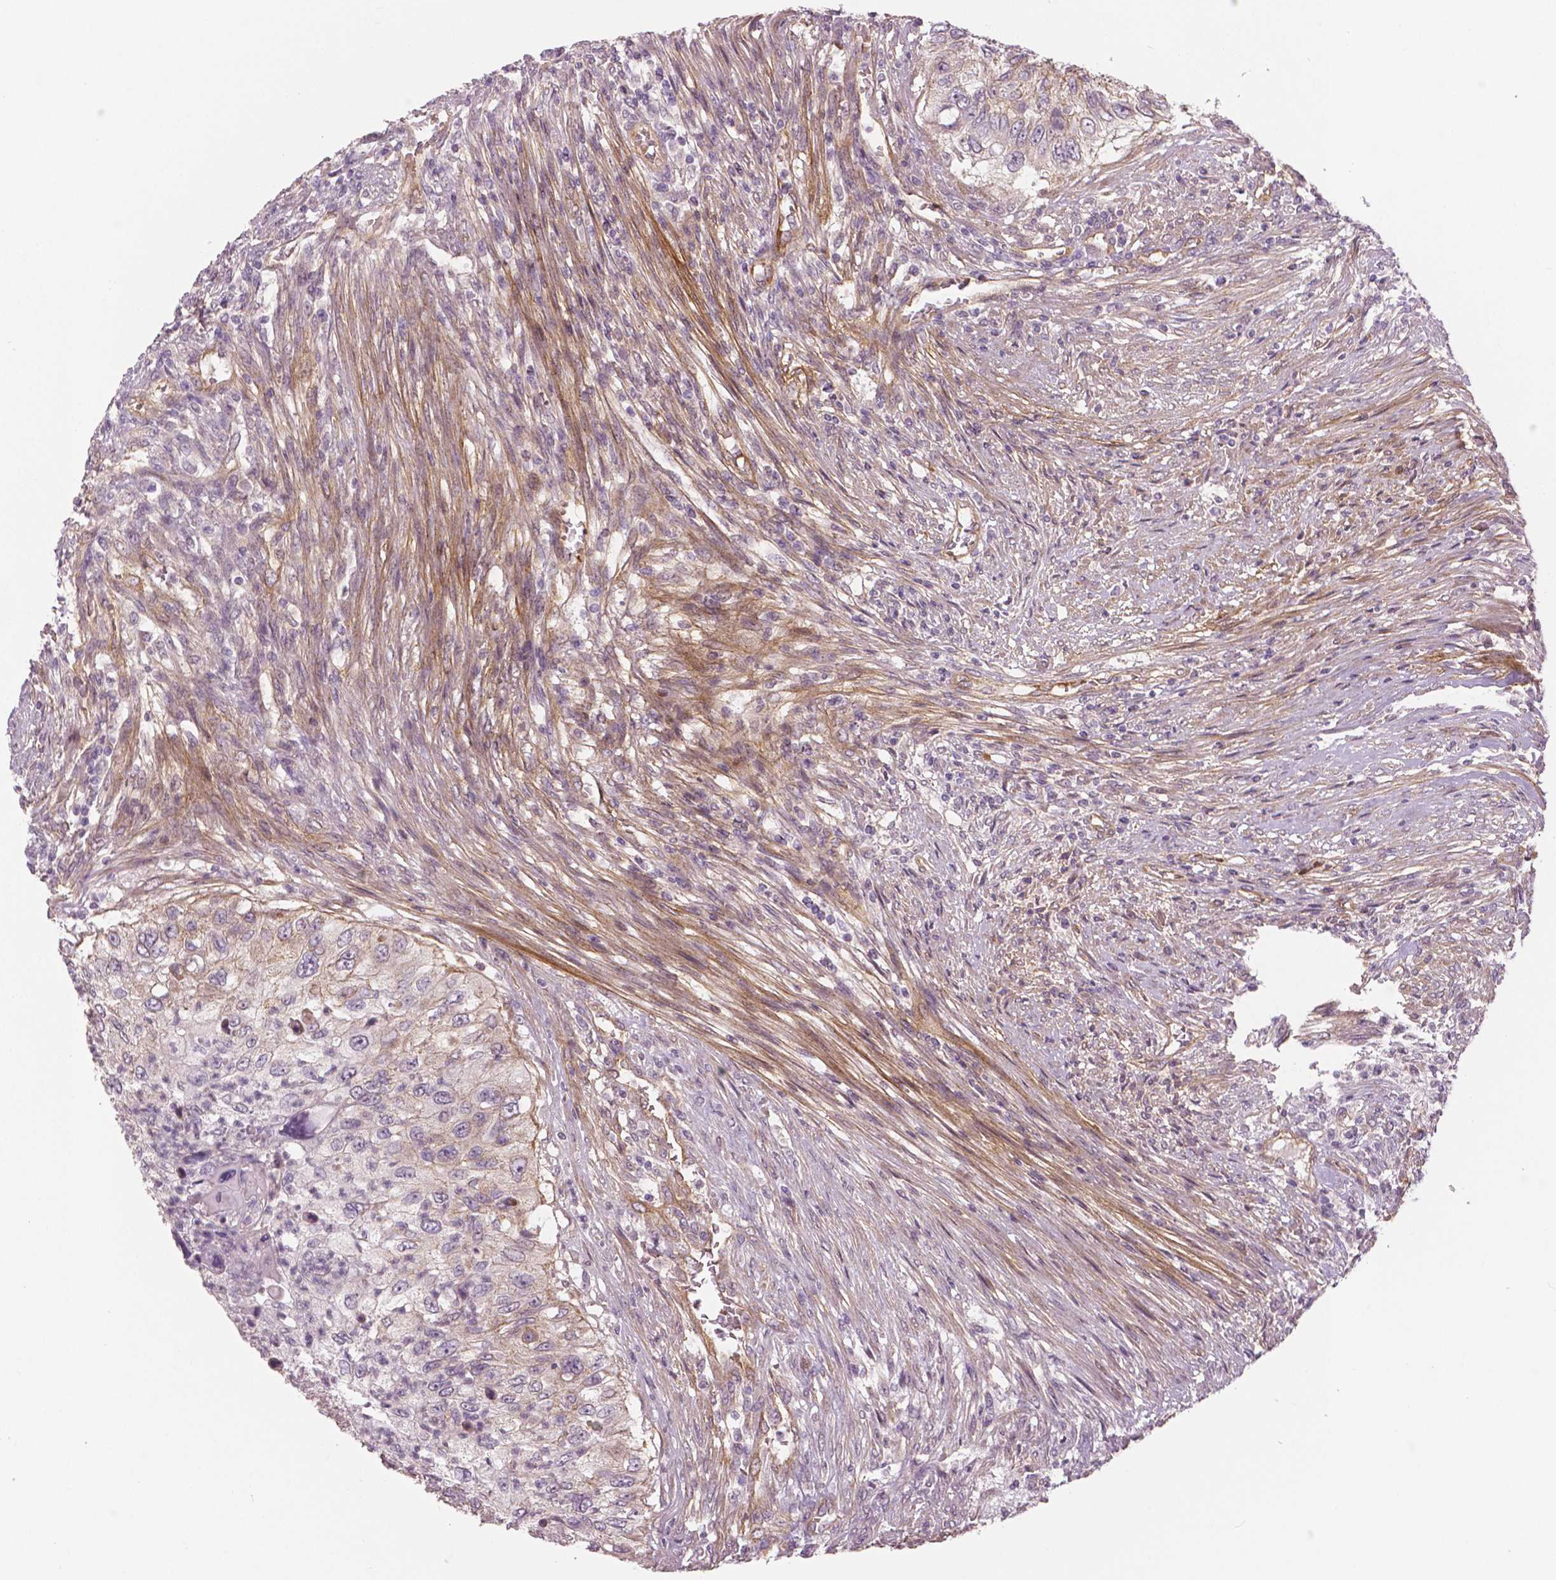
{"staining": {"intensity": "weak", "quantity": "<25%", "location": "cytoplasmic/membranous"}, "tissue": "urothelial cancer", "cell_type": "Tumor cells", "image_type": "cancer", "snomed": [{"axis": "morphology", "description": "Urothelial carcinoma, High grade"}, {"axis": "topography", "description": "Urinary bladder"}], "caption": "Tumor cells show no significant protein staining in urothelial carcinoma (high-grade).", "gene": "FLT1", "patient": {"sex": "female", "age": 60}}